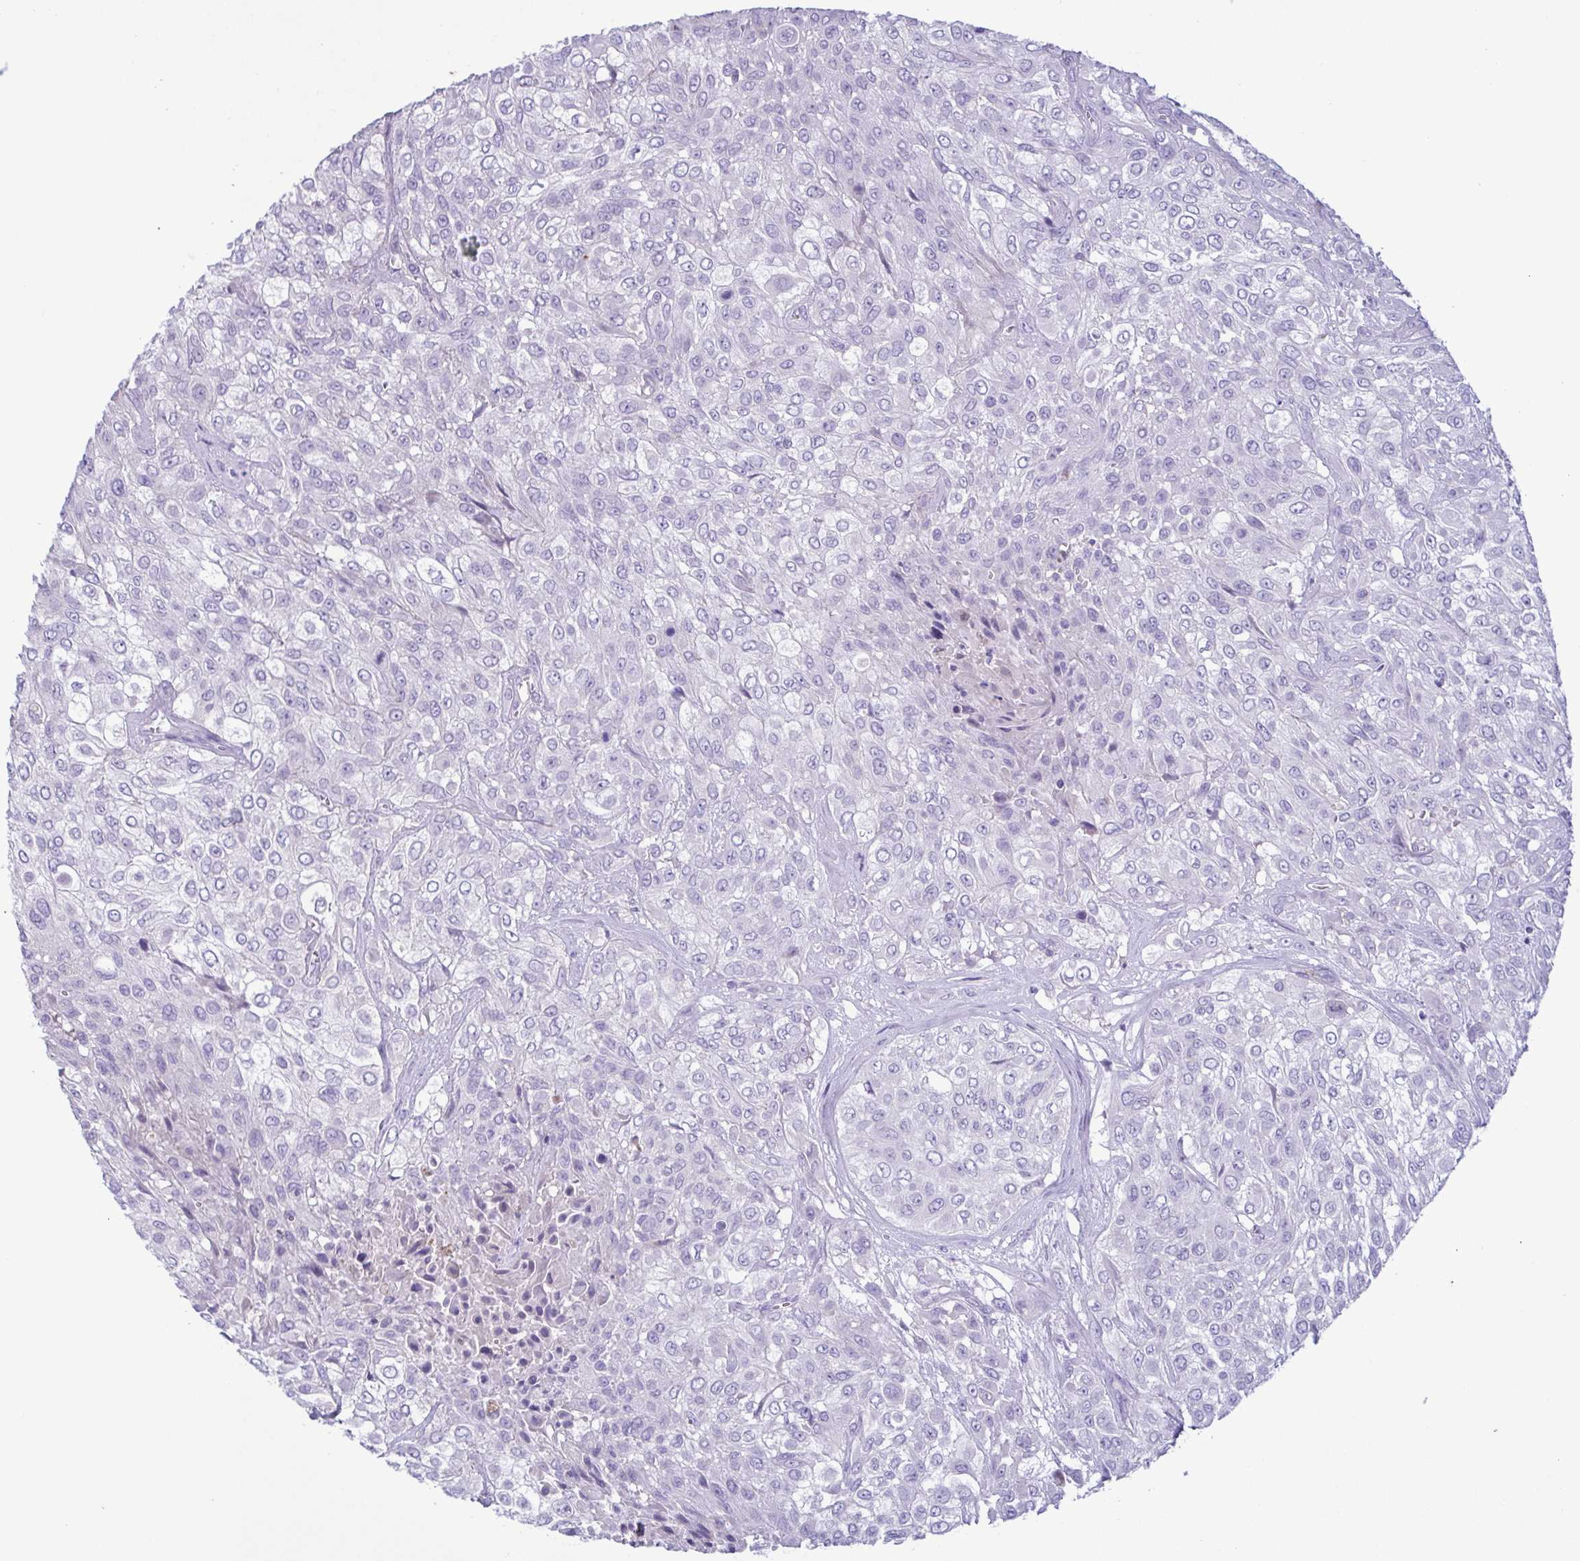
{"staining": {"intensity": "negative", "quantity": "none", "location": "none"}, "tissue": "urothelial cancer", "cell_type": "Tumor cells", "image_type": "cancer", "snomed": [{"axis": "morphology", "description": "Urothelial carcinoma, High grade"}, {"axis": "topography", "description": "Urinary bladder"}], "caption": "This is a histopathology image of immunohistochemistry (IHC) staining of urothelial cancer, which shows no positivity in tumor cells. (DAB (3,3'-diaminobenzidine) immunohistochemistry (IHC) with hematoxylin counter stain).", "gene": "F13B", "patient": {"sex": "male", "age": 57}}